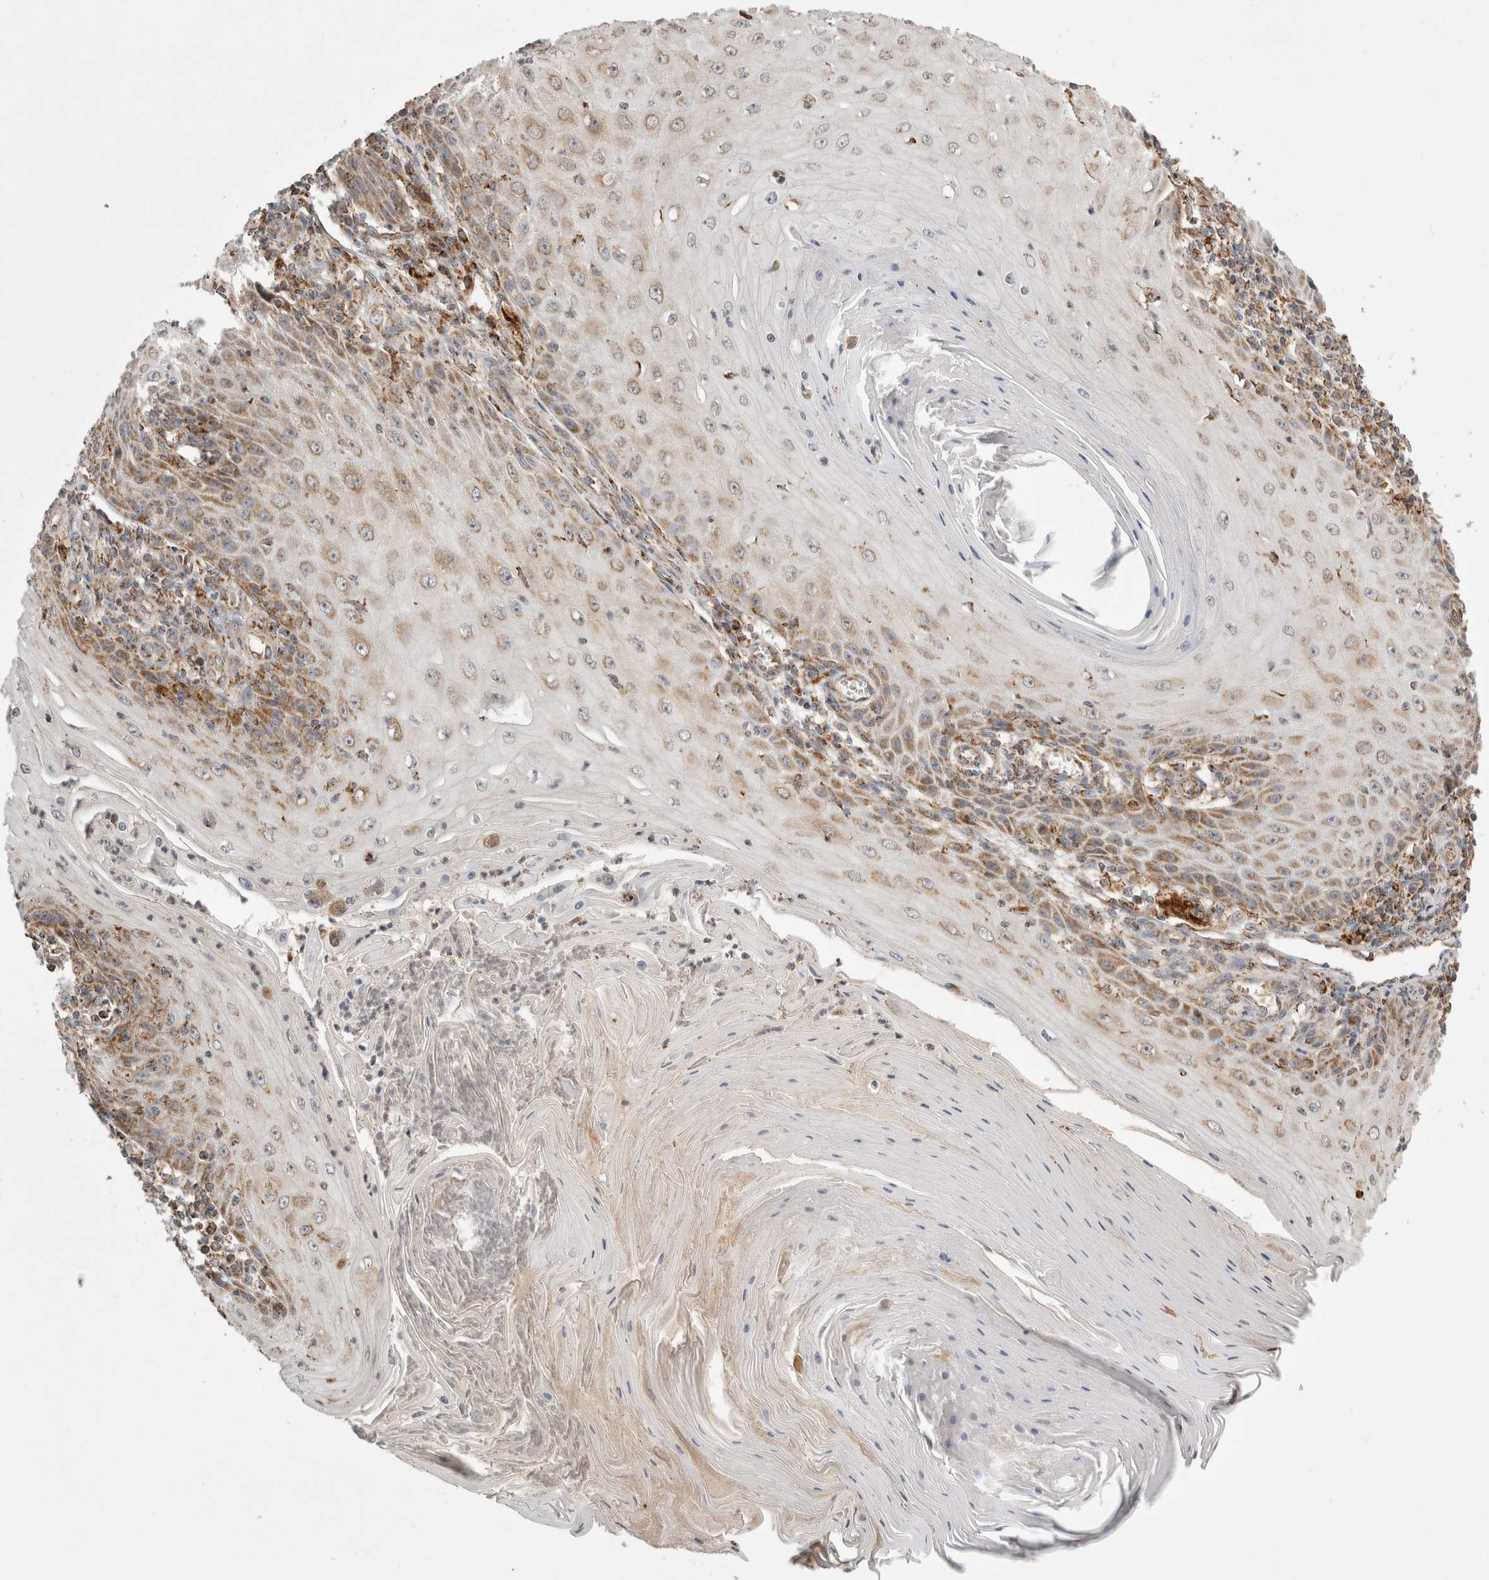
{"staining": {"intensity": "moderate", "quantity": "25%-75%", "location": "cytoplasmic/membranous"}, "tissue": "skin cancer", "cell_type": "Tumor cells", "image_type": "cancer", "snomed": [{"axis": "morphology", "description": "Squamous cell carcinoma, NOS"}, {"axis": "topography", "description": "Skin"}], "caption": "Immunohistochemistry of skin cancer shows medium levels of moderate cytoplasmic/membranous staining in about 25%-75% of tumor cells. (IHC, brightfield microscopy, high magnification).", "gene": "HROB", "patient": {"sex": "female", "age": 73}}